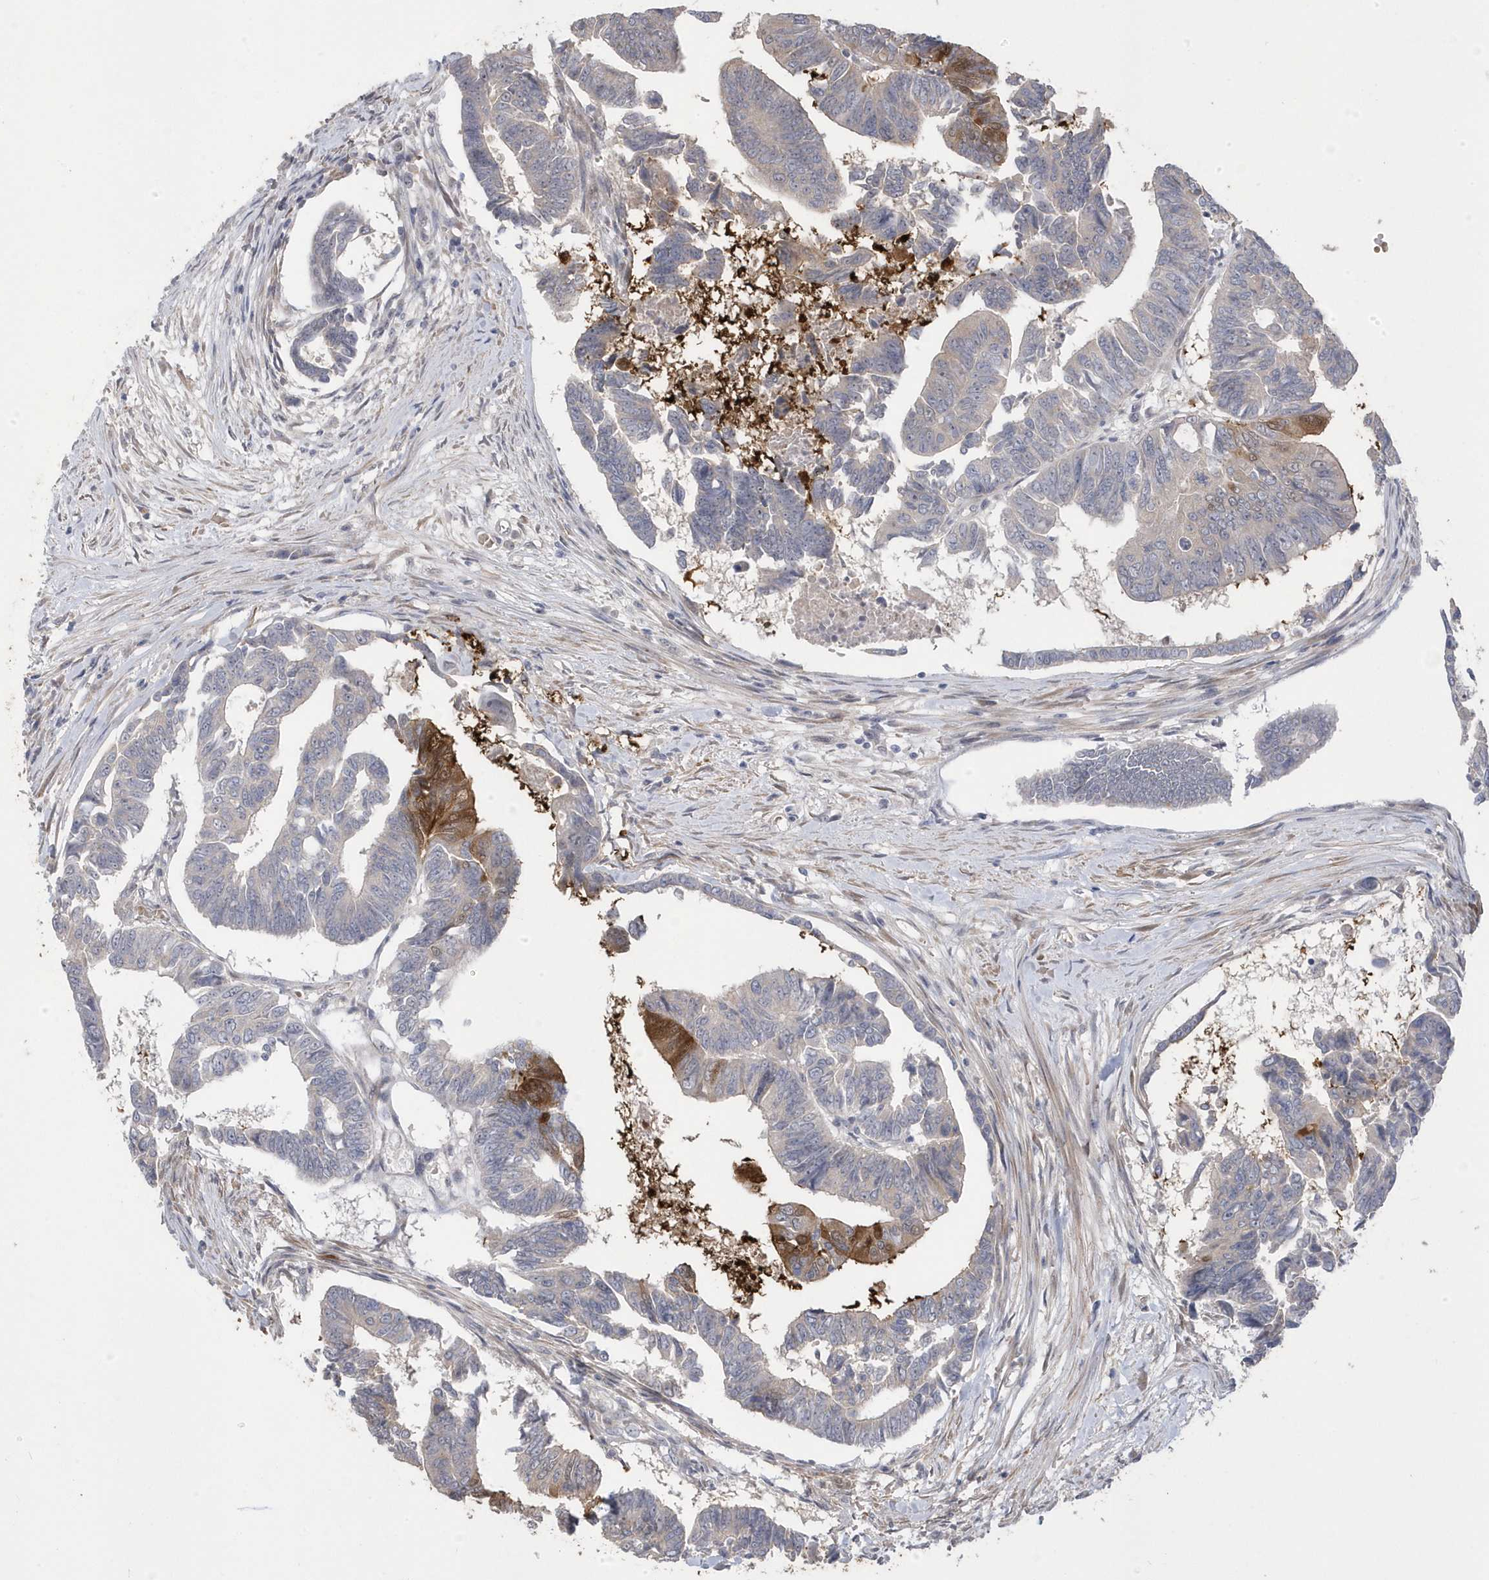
{"staining": {"intensity": "strong", "quantity": "<25%", "location": "cytoplasmic/membranous"}, "tissue": "colorectal cancer", "cell_type": "Tumor cells", "image_type": "cancer", "snomed": [{"axis": "morphology", "description": "Adenocarcinoma, NOS"}, {"axis": "topography", "description": "Rectum"}], "caption": "Immunohistochemical staining of human colorectal cancer reveals strong cytoplasmic/membranous protein staining in about <25% of tumor cells. (DAB IHC with brightfield microscopy, high magnification).", "gene": "GTPBP6", "patient": {"sex": "female", "age": 65}}